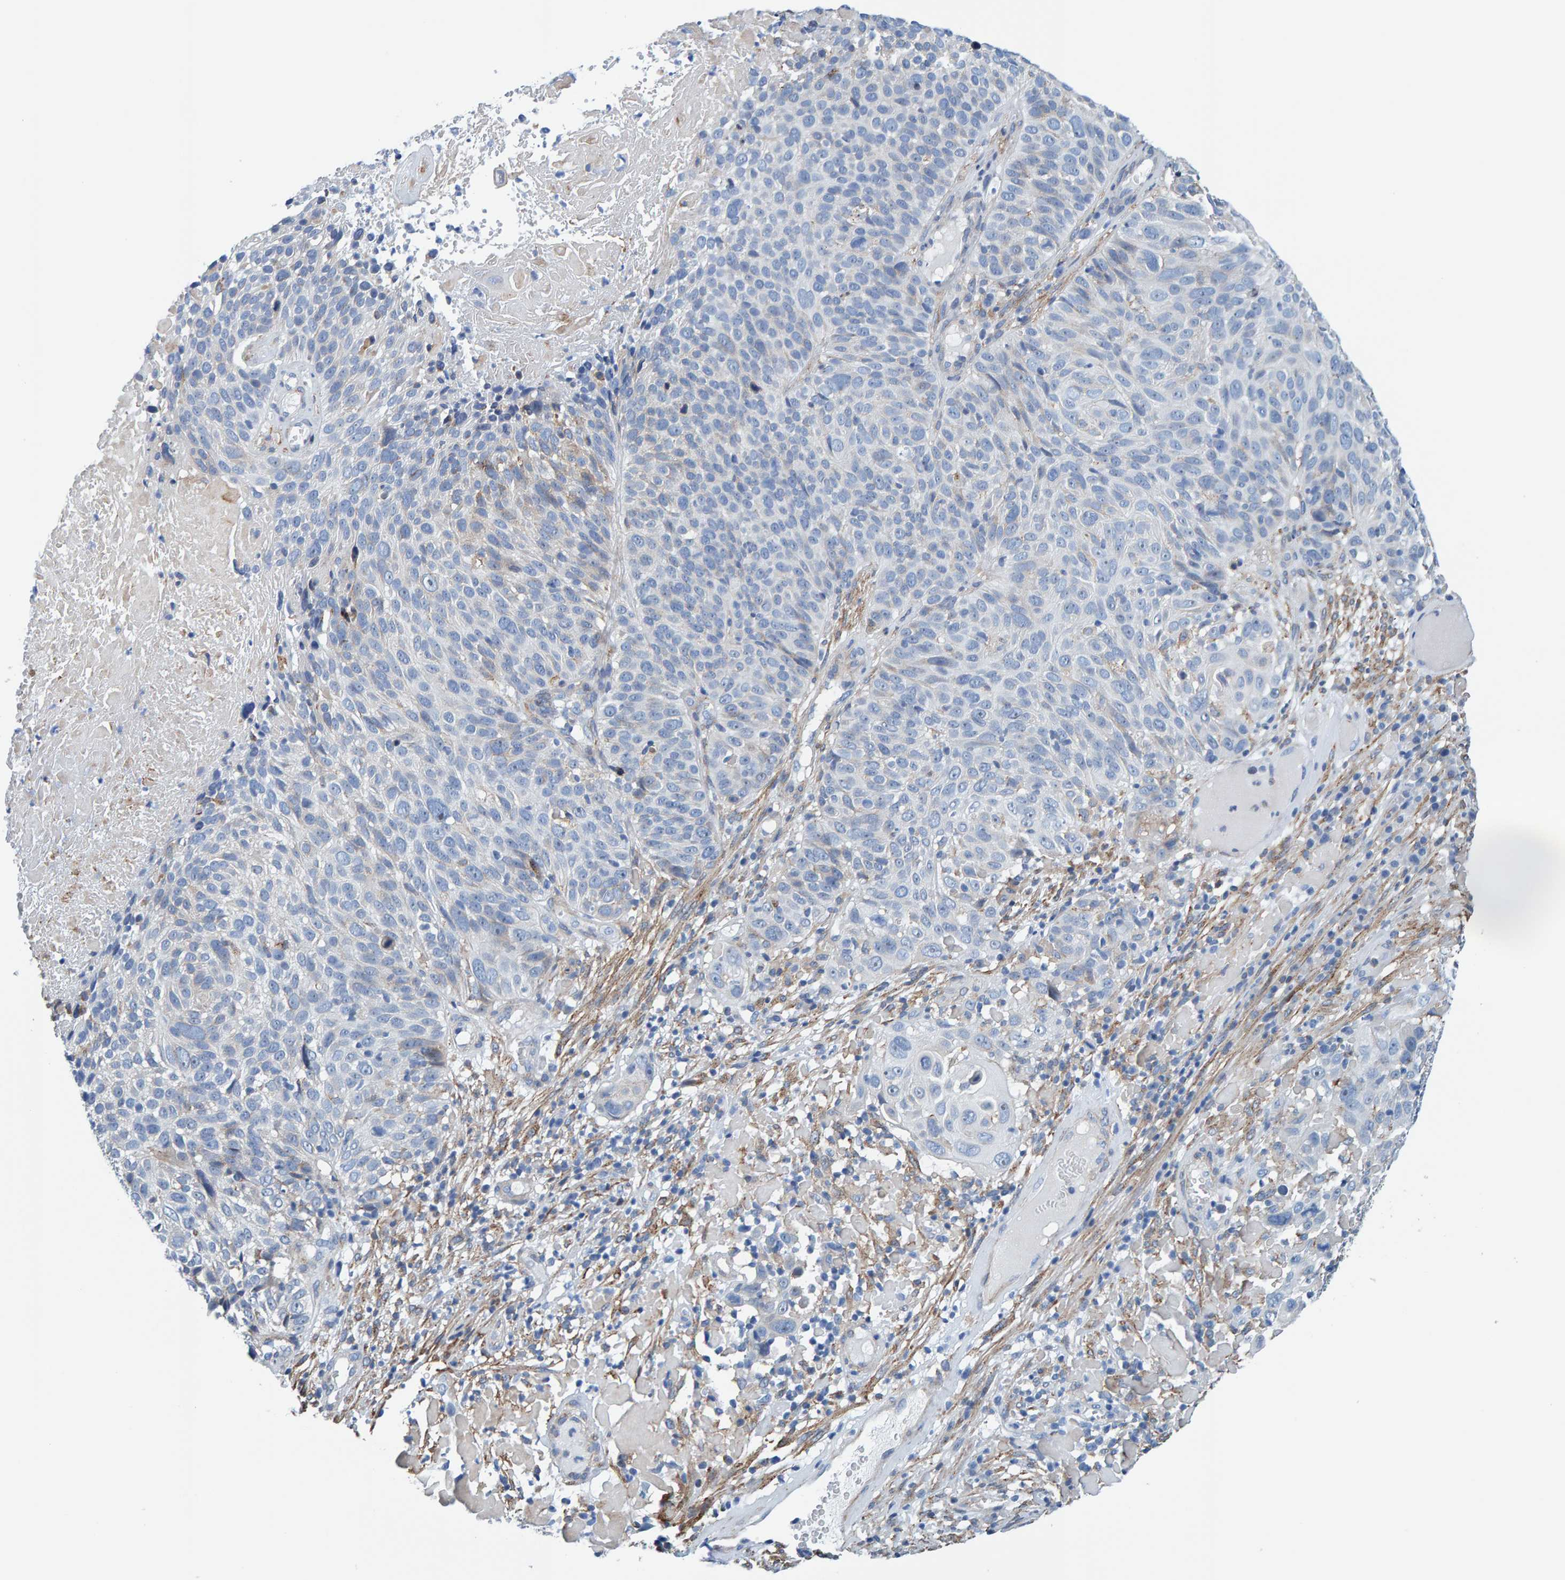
{"staining": {"intensity": "negative", "quantity": "none", "location": "none"}, "tissue": "cervical cancer", "cell_type": "Tumor cells", "image_type": "cancer", "snomed": [{"axis": "morphology", "description": "Squamous cell carcinoma, NOS"}, {"axis": "topography", "description": "Cervix"}], "caption": "Squamous cell carcinoma (cervical) was stained to show a protein in brown. There is no significant expression in tumor cells.", "gene": "LRP1", "patient": {"sex": "female", "age": 74}}